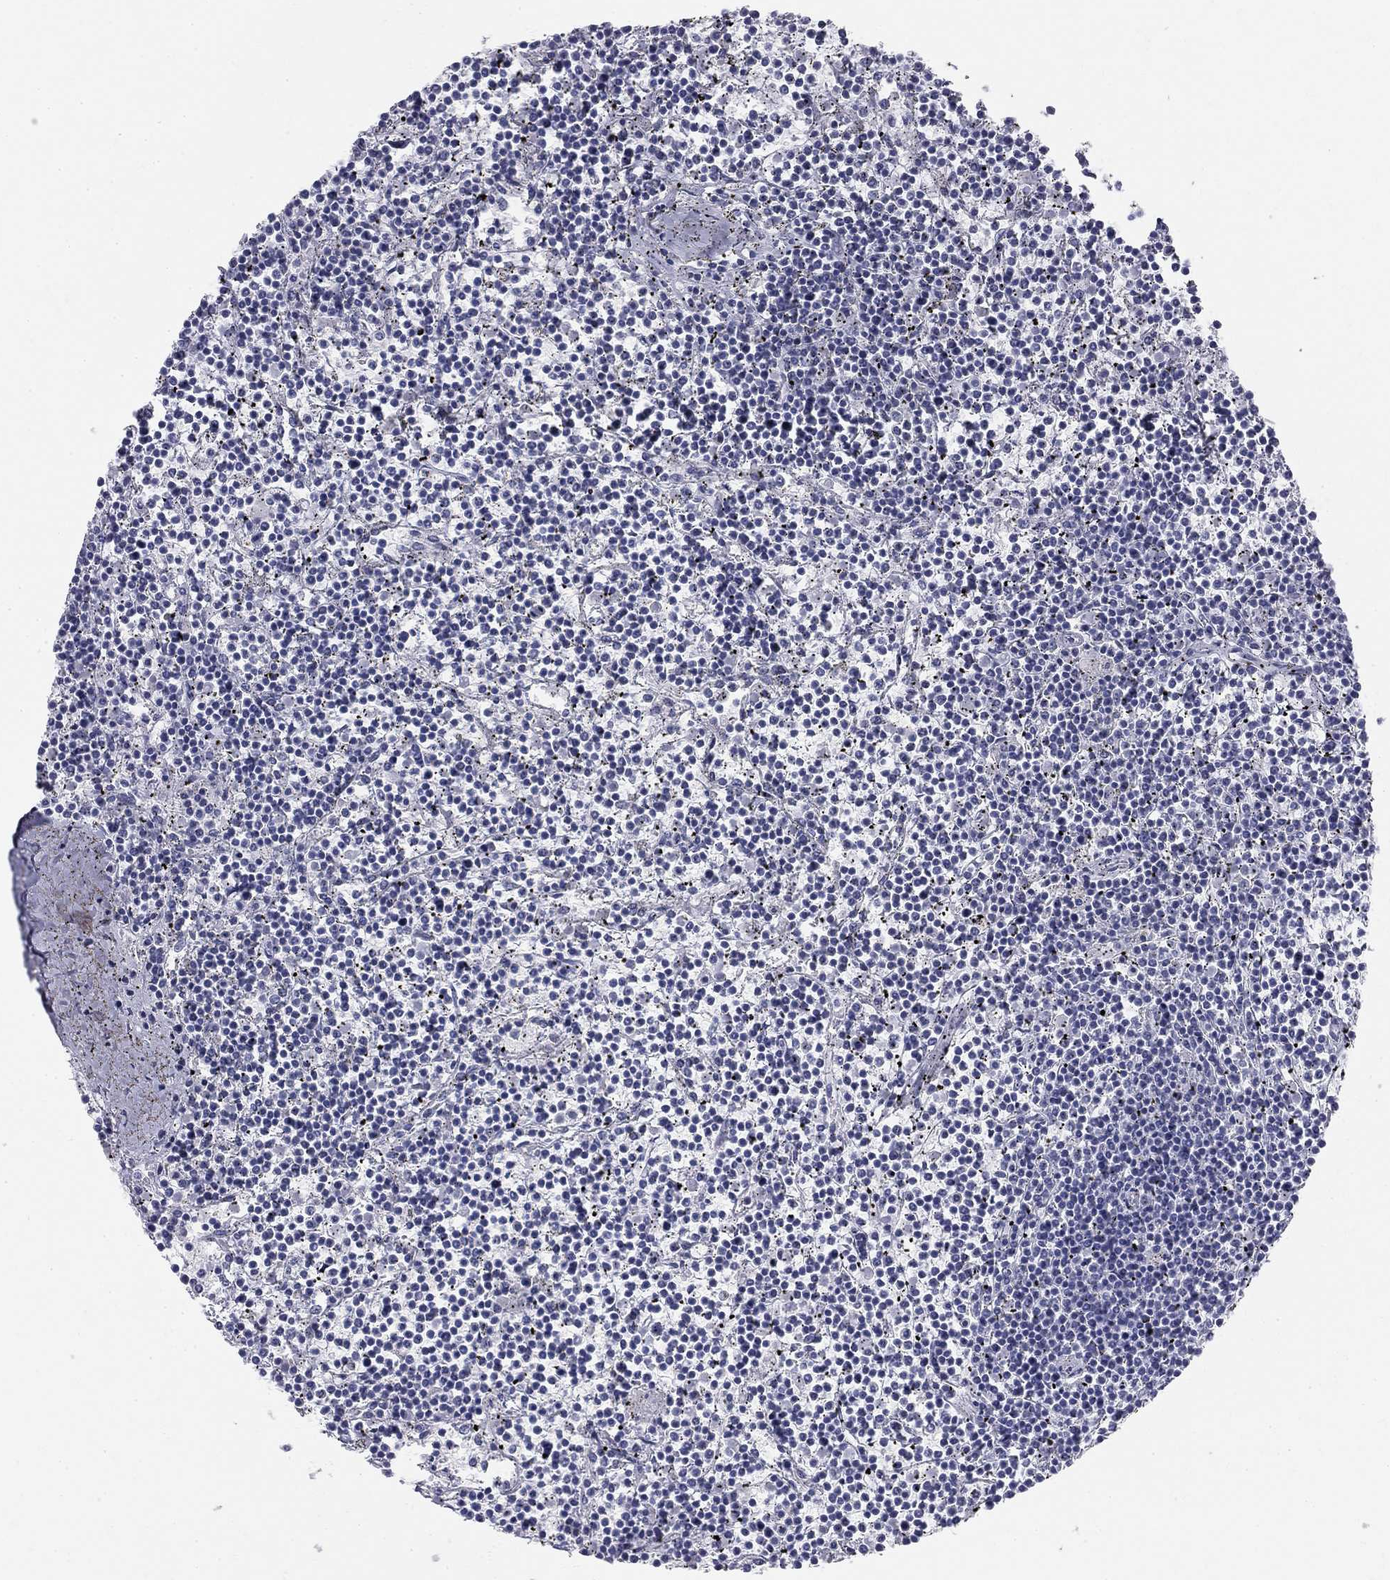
{"staining": {"intensity": "negative", "quantity": "none", "location": "none"}, "tissue": "lymphoma", "cell_type": "Tumor cells", "image_type": "cancer", "snomed": [{"axis": "morphology", "description": "Malignant lymphoma, non-Hodgkin's type, Low grade"}, {"axis": "topography", "description": "Spleen"}], "caption": "DAB (3,3'-diaminobenzidine) immunohistochemical staining of low-grade malignant lymphoma, non-Hodgkin's type displays no significant expression in tumor cells.", "gene": "SULT2B1", "patient": {"sex": "female", "age": 19}}